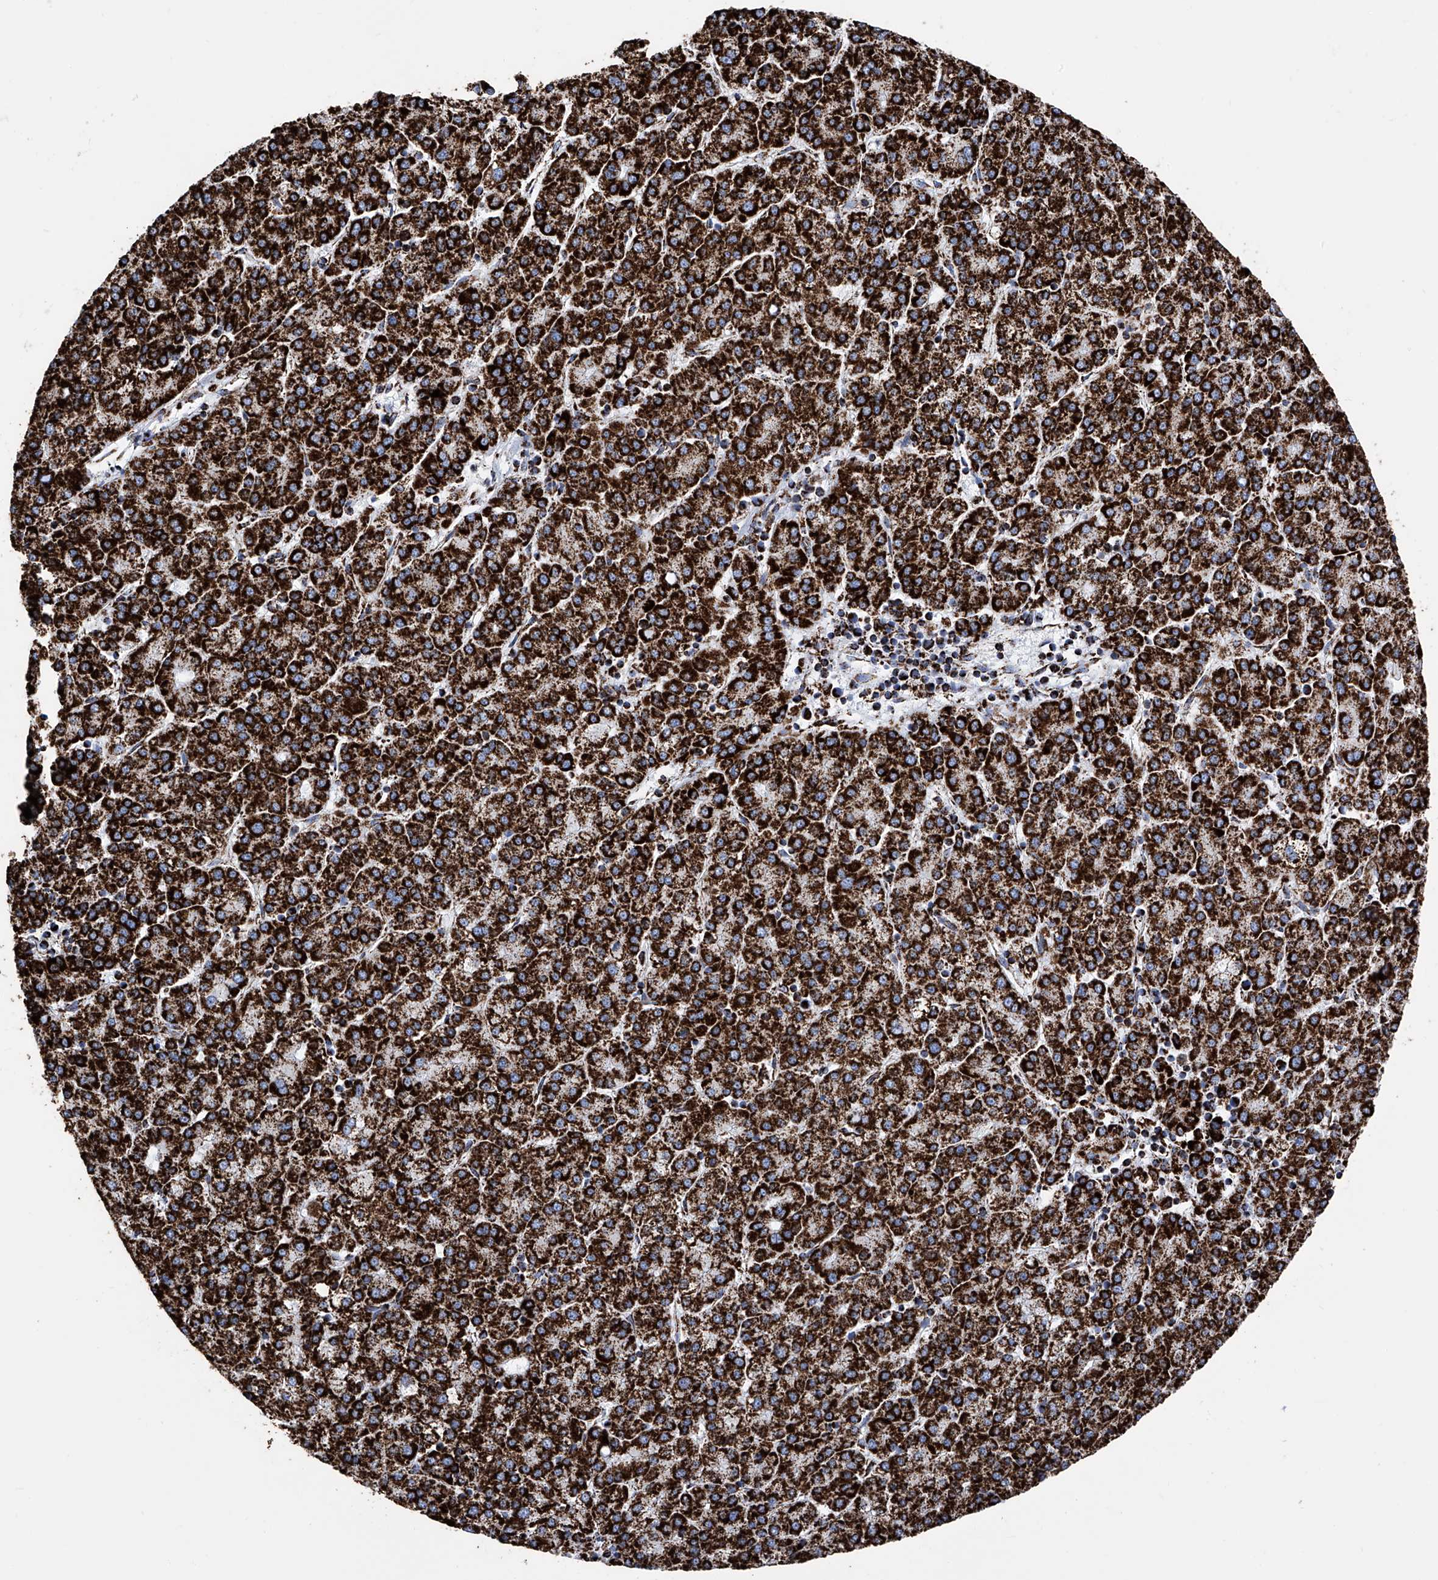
{"staining": {"intensity": "strong", "quantity": ">75%", "location": "cytoplasmic/membranous"}, "tissue": "liver cancer", "cell_type": "Tumor cells", "image_type": "cancer", "snomed": [{"axis": "morphology", "description": "Carcinoma, Hepatocellular, NOS"}, {"axis": "topography", "description": "Liver"}], "caption": "Protein expression analysis of hepatocellular carcinoma (liver) demonstrates strong cytoplasmic/membranous staining in about >75% of tumor cells.", "gene": "ATP5PF", "patient": {"sex": "female", "age": 58}}